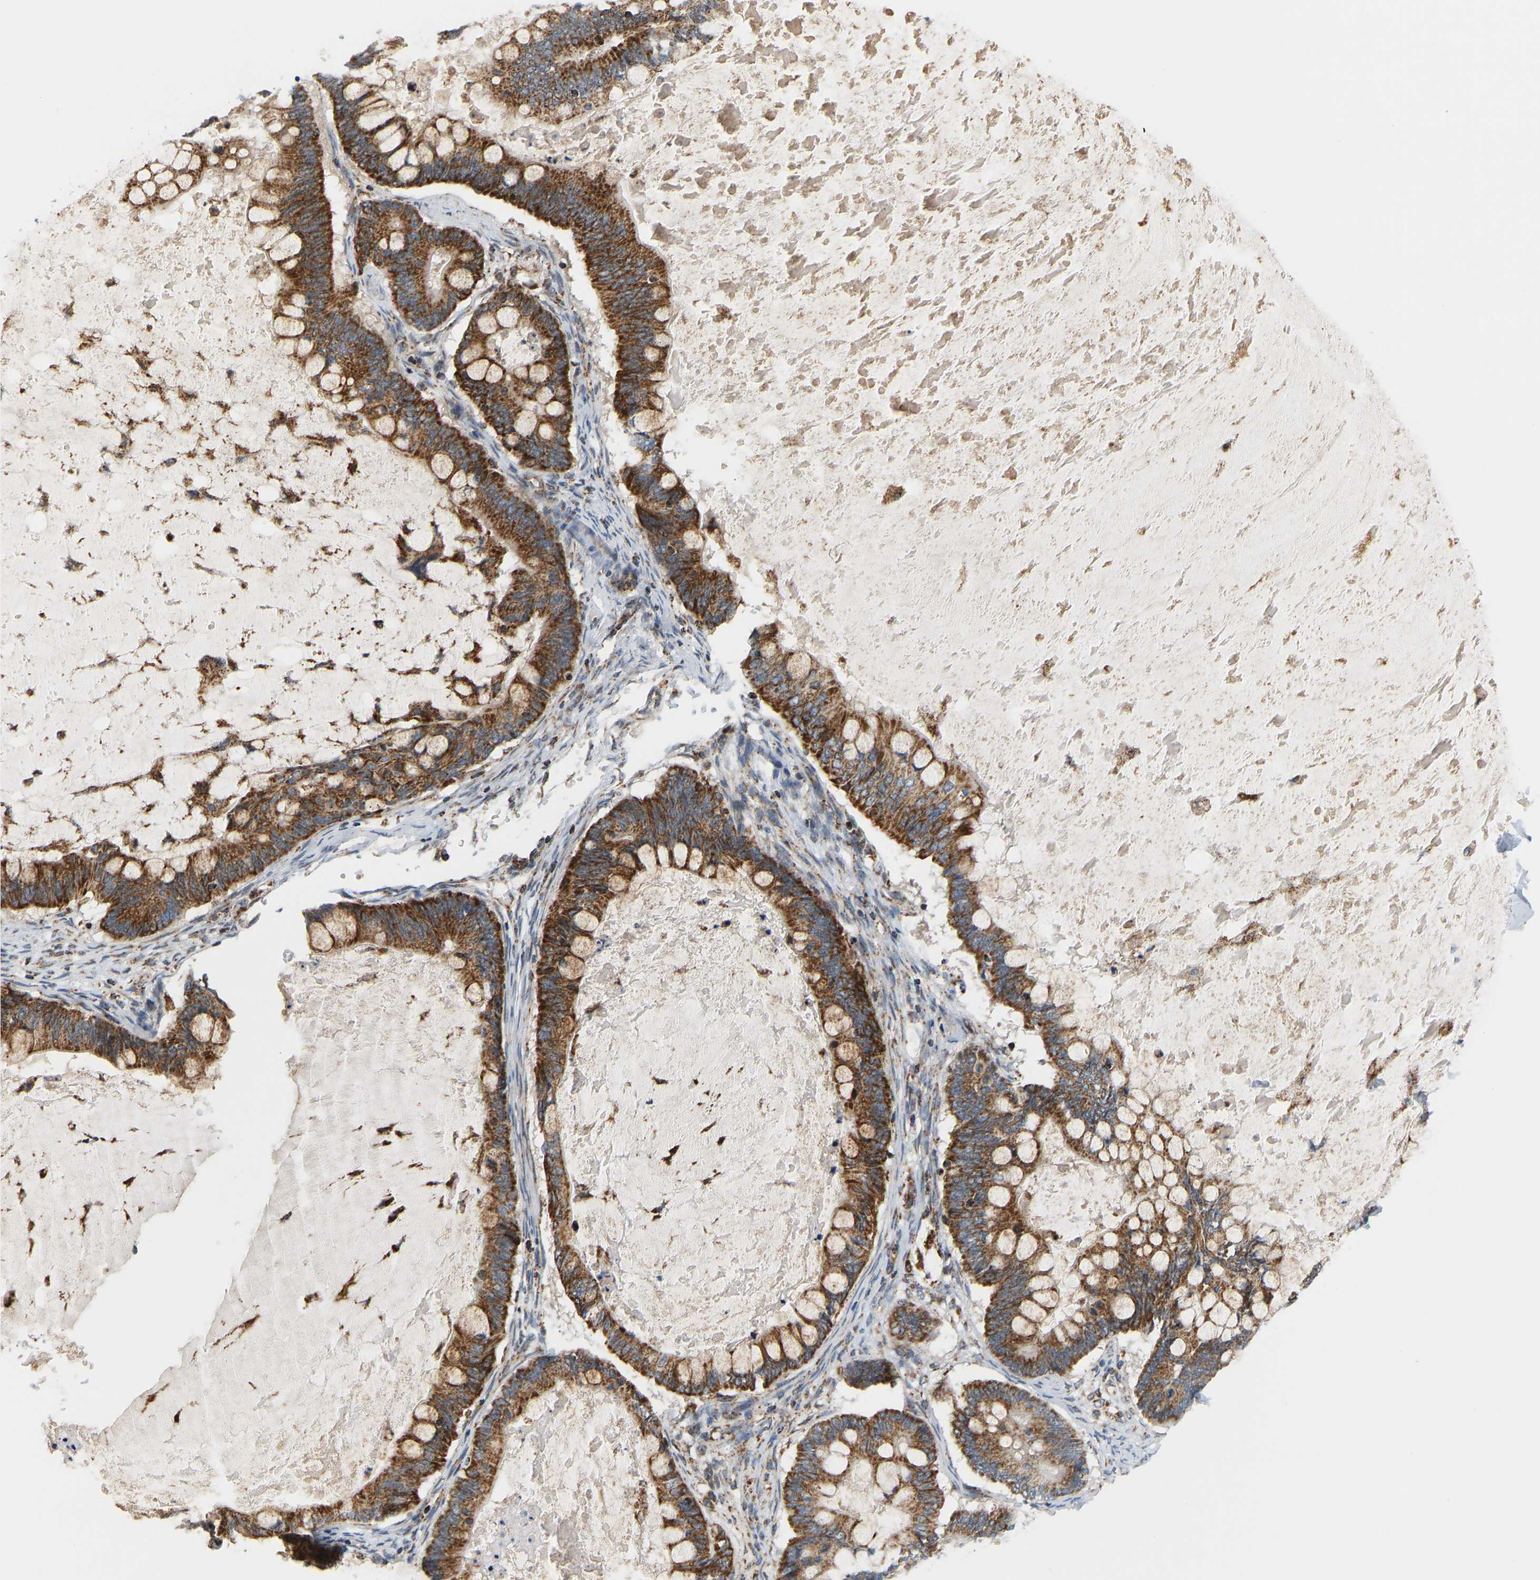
{"staining": {"intensity": "strong", "quantity": ">75%", "location": "cytoplasmic/membranous"}, "tissue": "ovarian cancer", "cell_type": "Tumor cells", "image_type": "cancer", "snomed": [{"axis": "morphology", "description": "Cystadenocarcinoma, mucinous, NOS"}, {"axis": "topography", "description": "Ovary"}], "caption": "Immunohistochemistry (IHC) of human ovarian cancer (mucinous cystadenocarcinoma) demonstrates high levels of strong cytoplasmic/membranous expression in approximately >75% of tumor cells.", "gene": "GPSM2", "patient": {"sex": "female", "age": 61}}